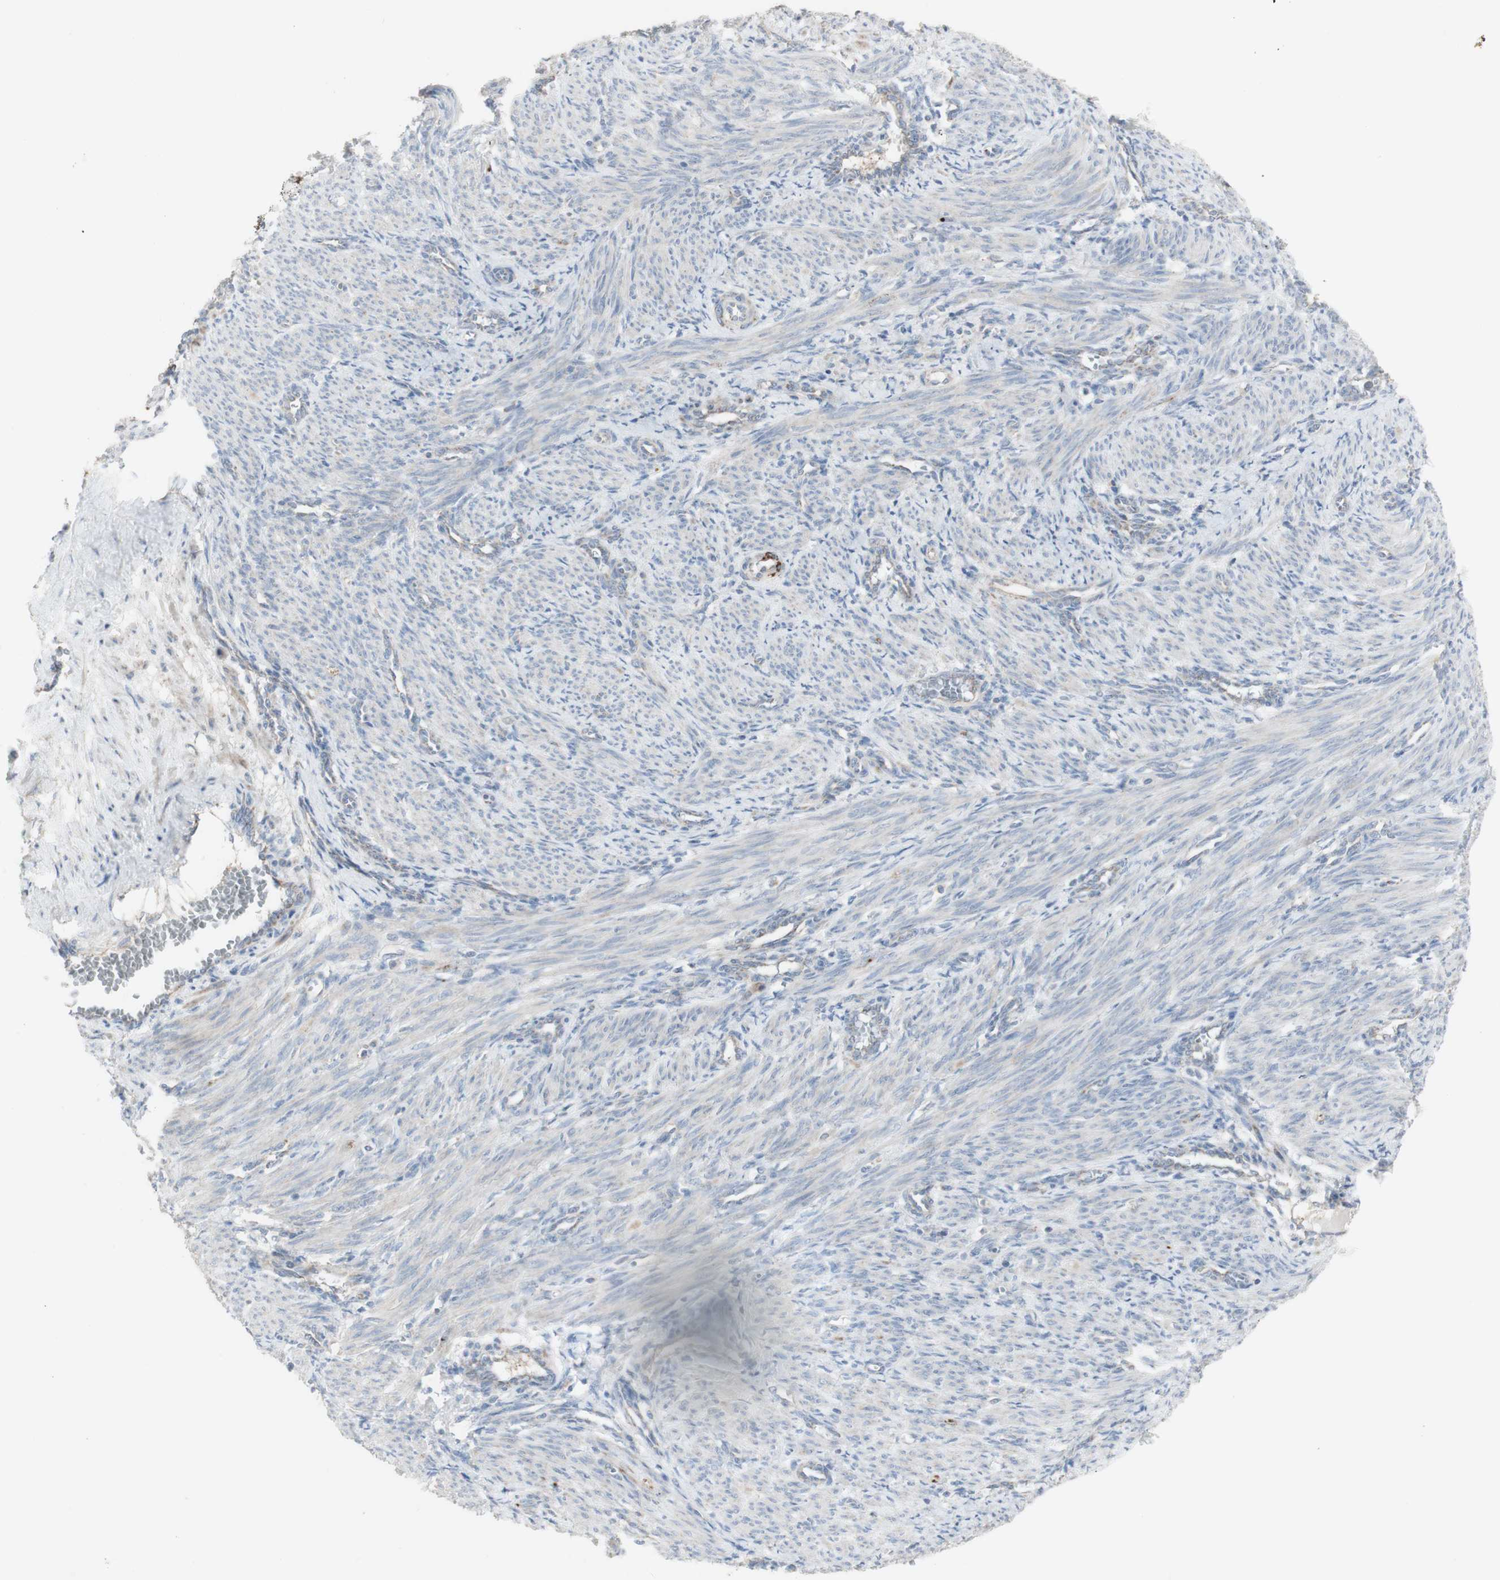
{"staining": {"intensity": "weak", "quantity": "<25%", "location": "cytoplasmic/membranous"}, "tissue": "smooth muscle", "cell_type": "Smooth muscle cells", "image_type": "normal", "snomed": [{"axis": "morphology", "description": "Normal tissue, NOS"}, {"axis": "topography", "description": "Endometrium"}], "caption": "Immunohistochemistry of normal human smooth muscle reveals no expression in smooth muscle cells.", "gene": "C3orf52", "patient": {"sex": "female", "age": 33}}